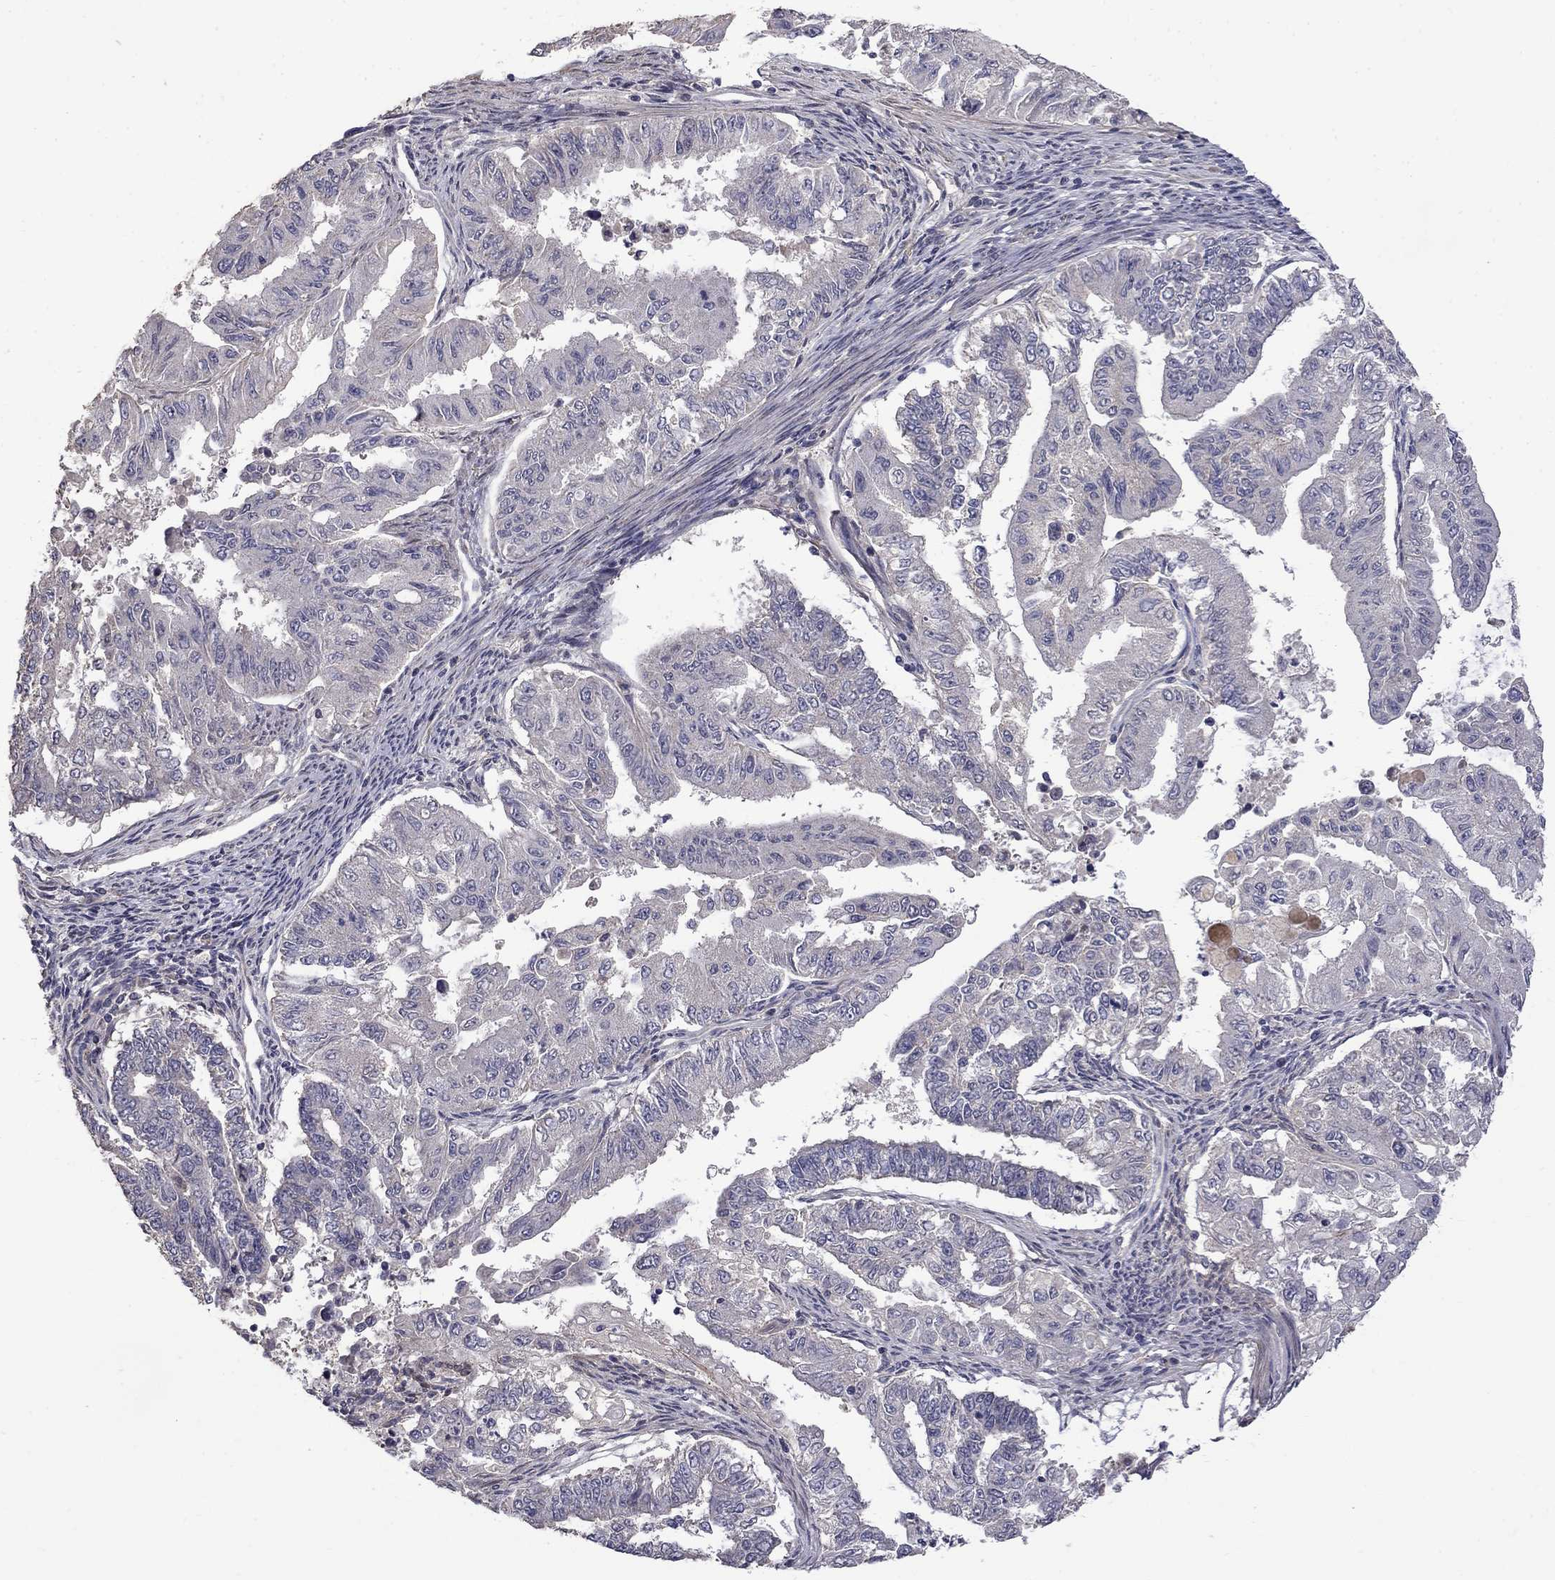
{"staining": {"intensity": "negative", "quantity": "none", "location": "none"}, "tissue": "endometrial cancer", "cell_type": "Tumor cells", "image_type": "cancer", "snomed": [{"axis": "morphology", "description": "Adenocarcinoma, NOS"}, {"axis": "topography", "description": "Uterus"}], "caption": "Endometrial adenocarcinoma was stained to show a protein in brown. There is no significant staining in tumor cells. Brightfield microscopy of IHC stained with DAB (3,3'-diaminobenzidine) (brown) and hematoxylin (blue), captured at high magnification.", "gene": "SLC39A14", "patient": {"sex": "female", "age": 59}}